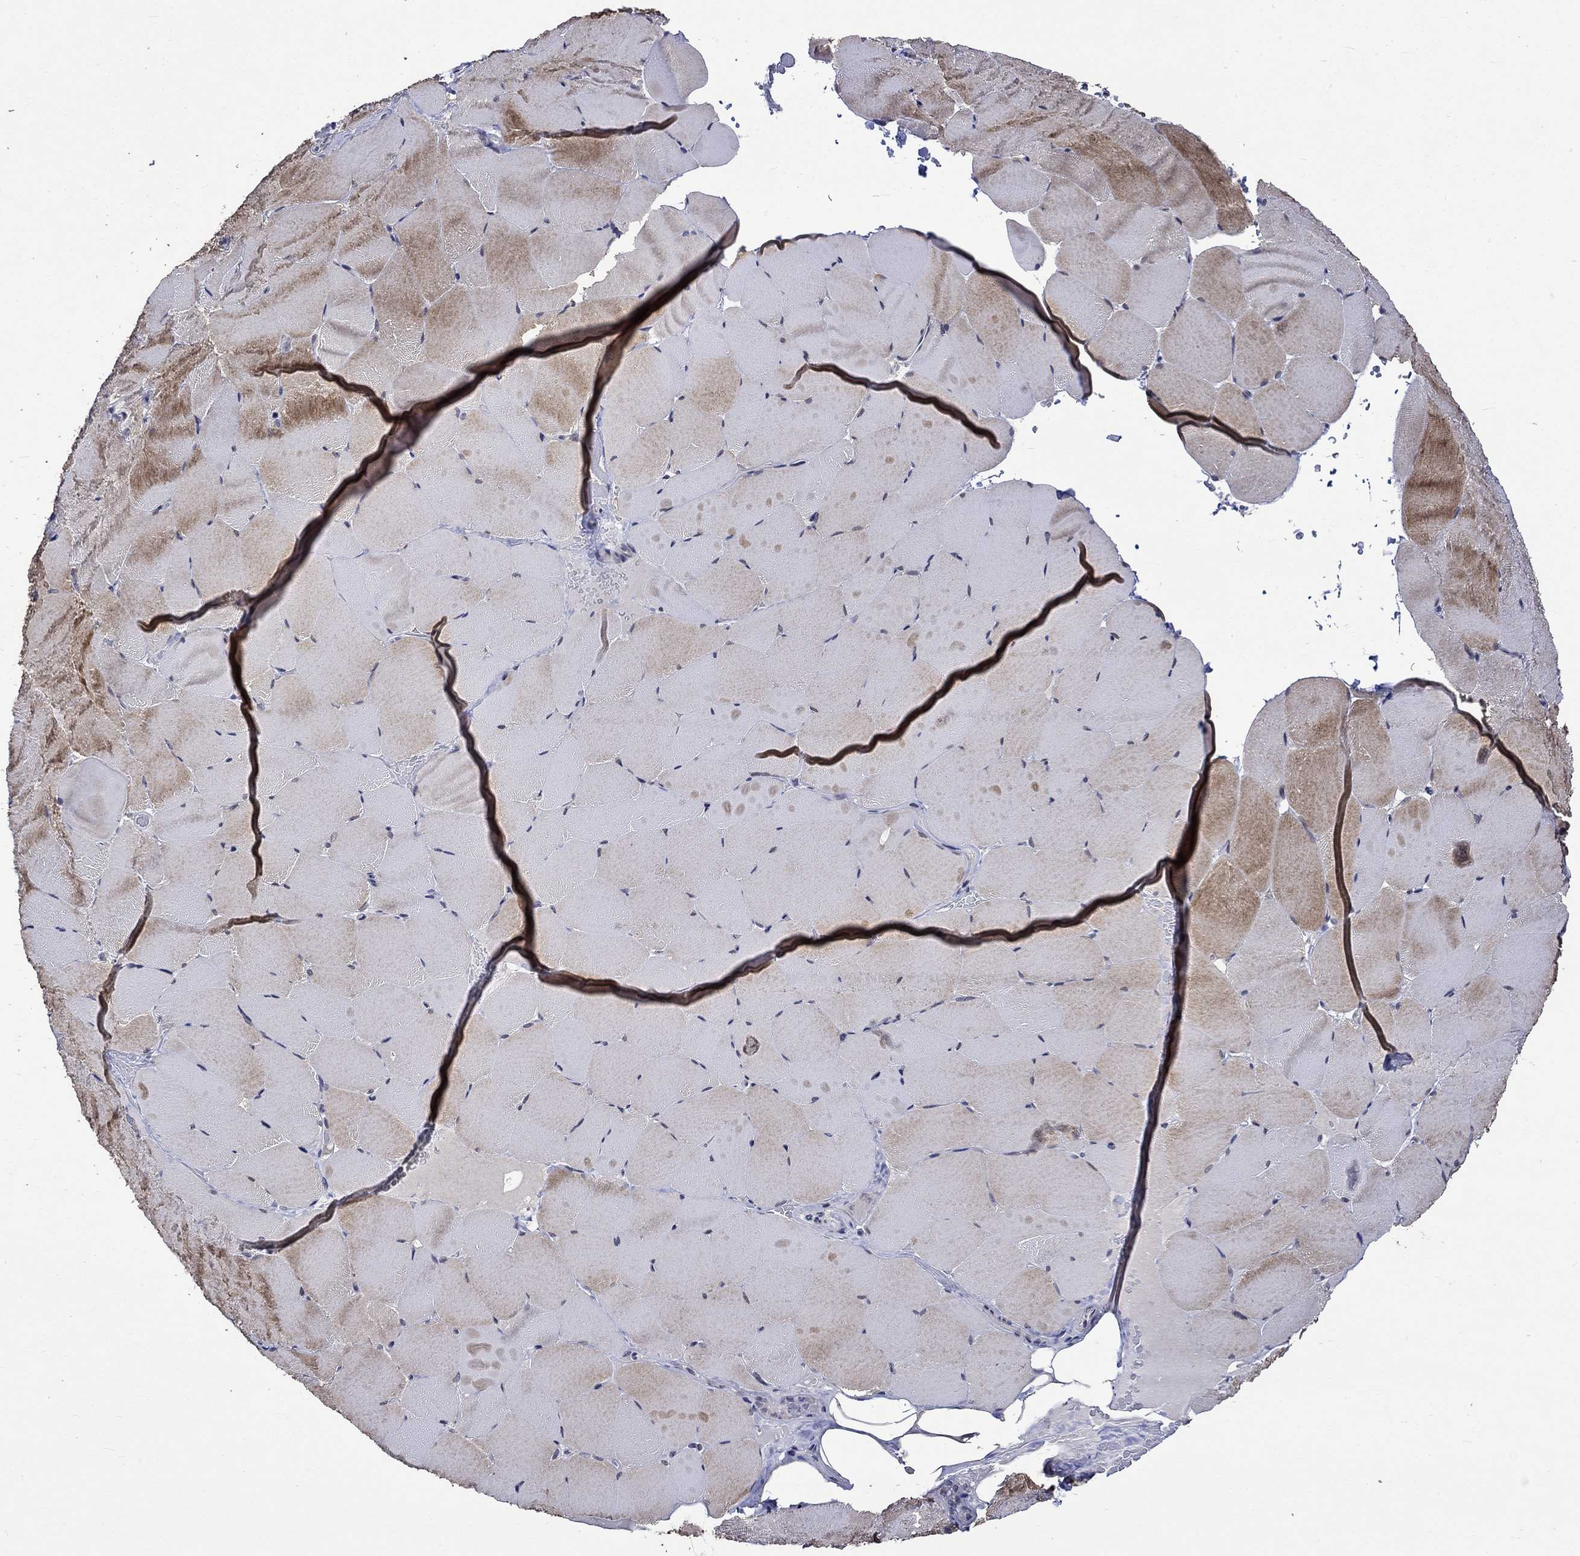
{"staining": {"intensity": "moderate", "quantity": "<25%", "location": "cytoplasmic/membranous"}, "tissue": "skeletal muscle", "cell_type": "Myocytes", "image_type": "normal", "snomed": [{"axis": "morphology", "description": "Normal tissue, NOS"}, {"axis": "topography", "description": "Skeletal muscle"}], "caption": "This photomicrograph displays immunohistochemistry (IHC) staining of normal human skeletal muscle, with low moderate cytoplasmic/membranous positivity in approximately <25% of myocytes.", "gene": "DDX3Y", "patient": {"sex": "female", "age": 37}}